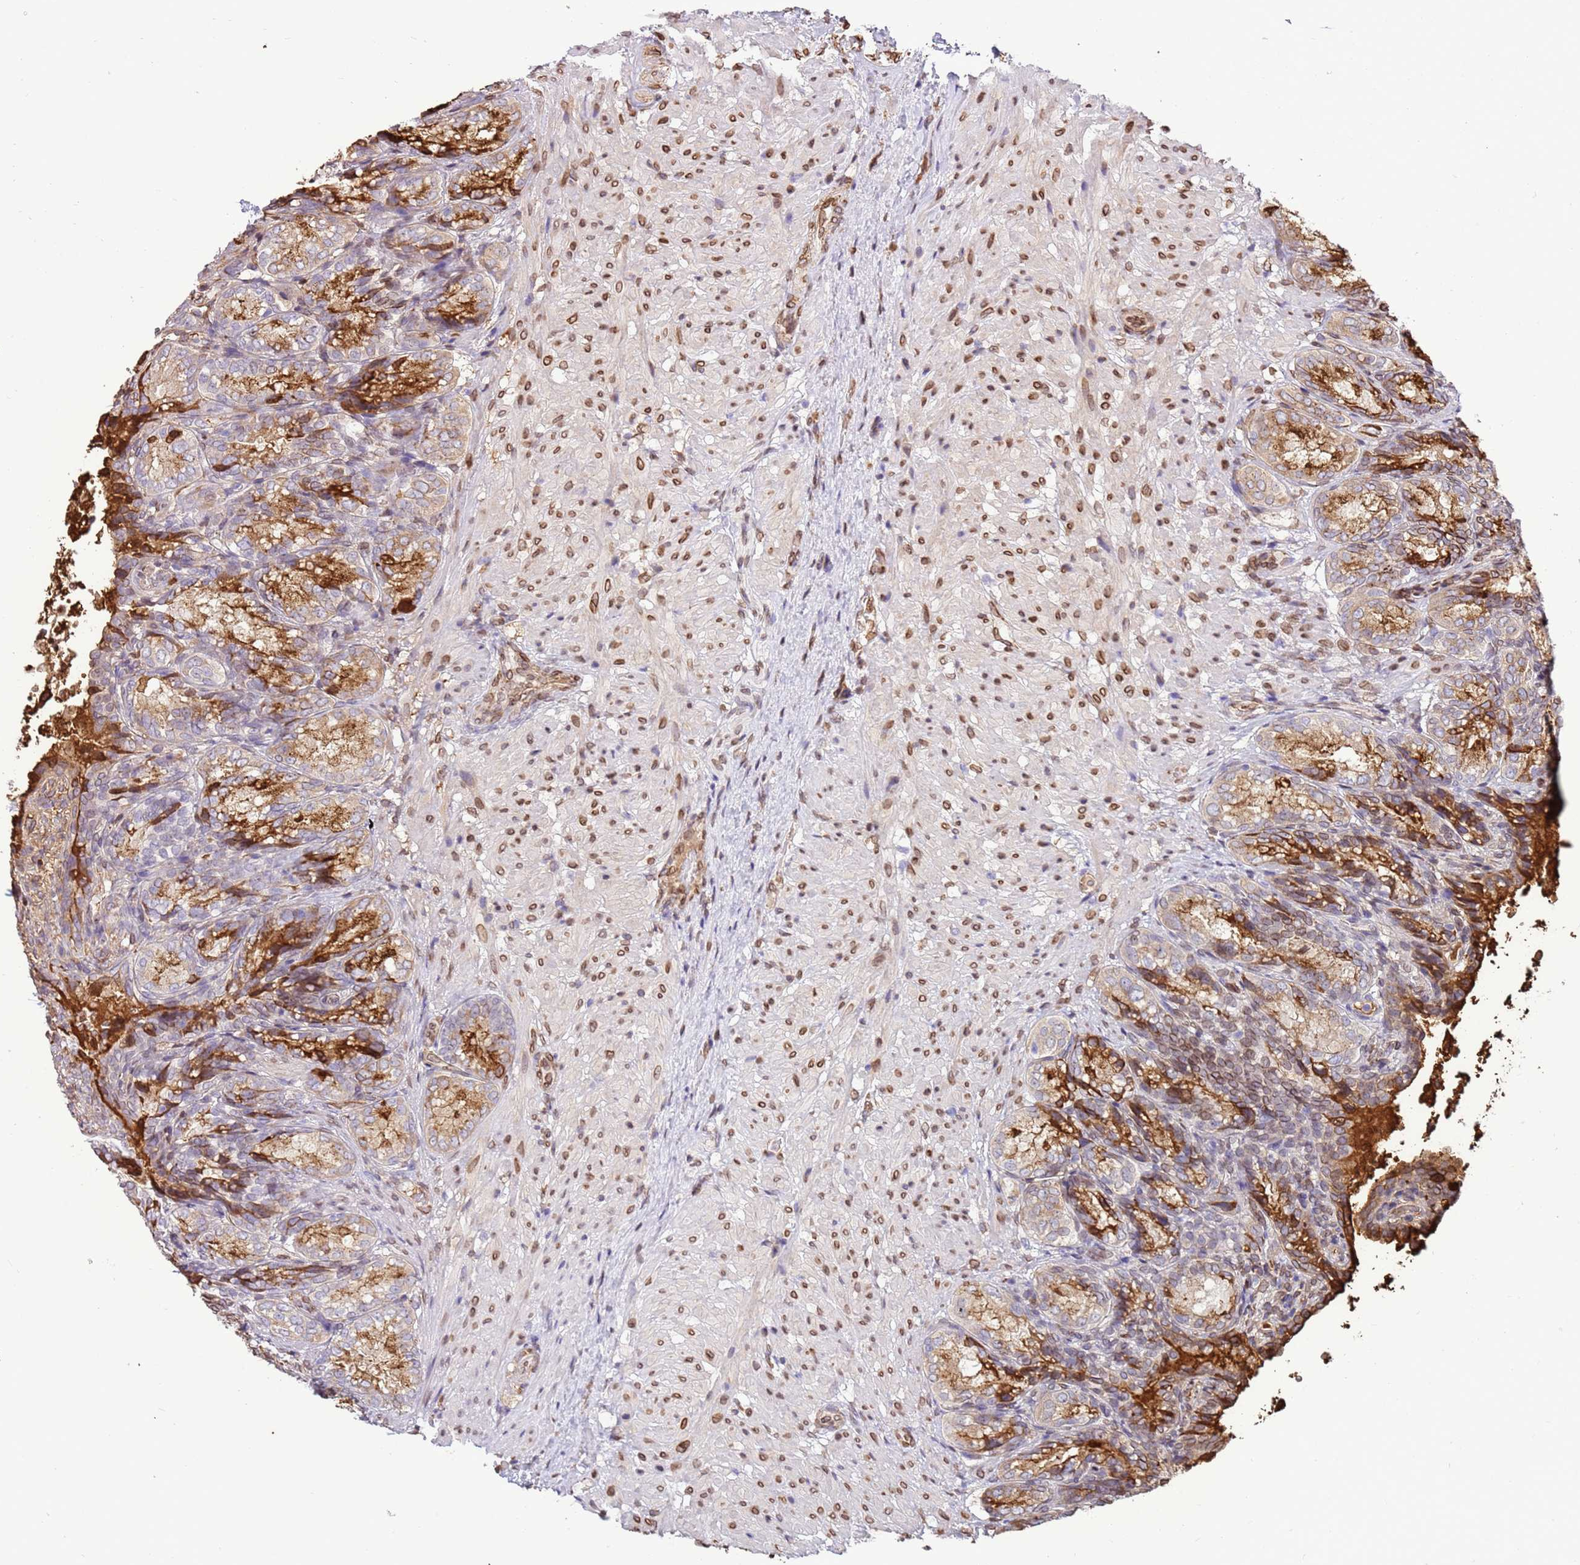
{"staining": {"intensity": "strong", "quantity": "25%-75%", "location": "cytoplasmic/membranous,nuclear"}, "tissue": "seminal vesicle", "cell_type": "Glandular cells", "image_type": "normal", "snomed": [{"axis": "morphology", "description": "Normal tissue, NOS"}, {"axis": "topography", "description": "Seminal veicle"}], "caption": "Unremarkable seminal vesicle demonstrates strong cytoplasmic/membranous,nuclear positivity in approximately 25%-75% of glandular cells.", "gene": "TMEM47", "patient": {"sex": "male", "age": 58}}